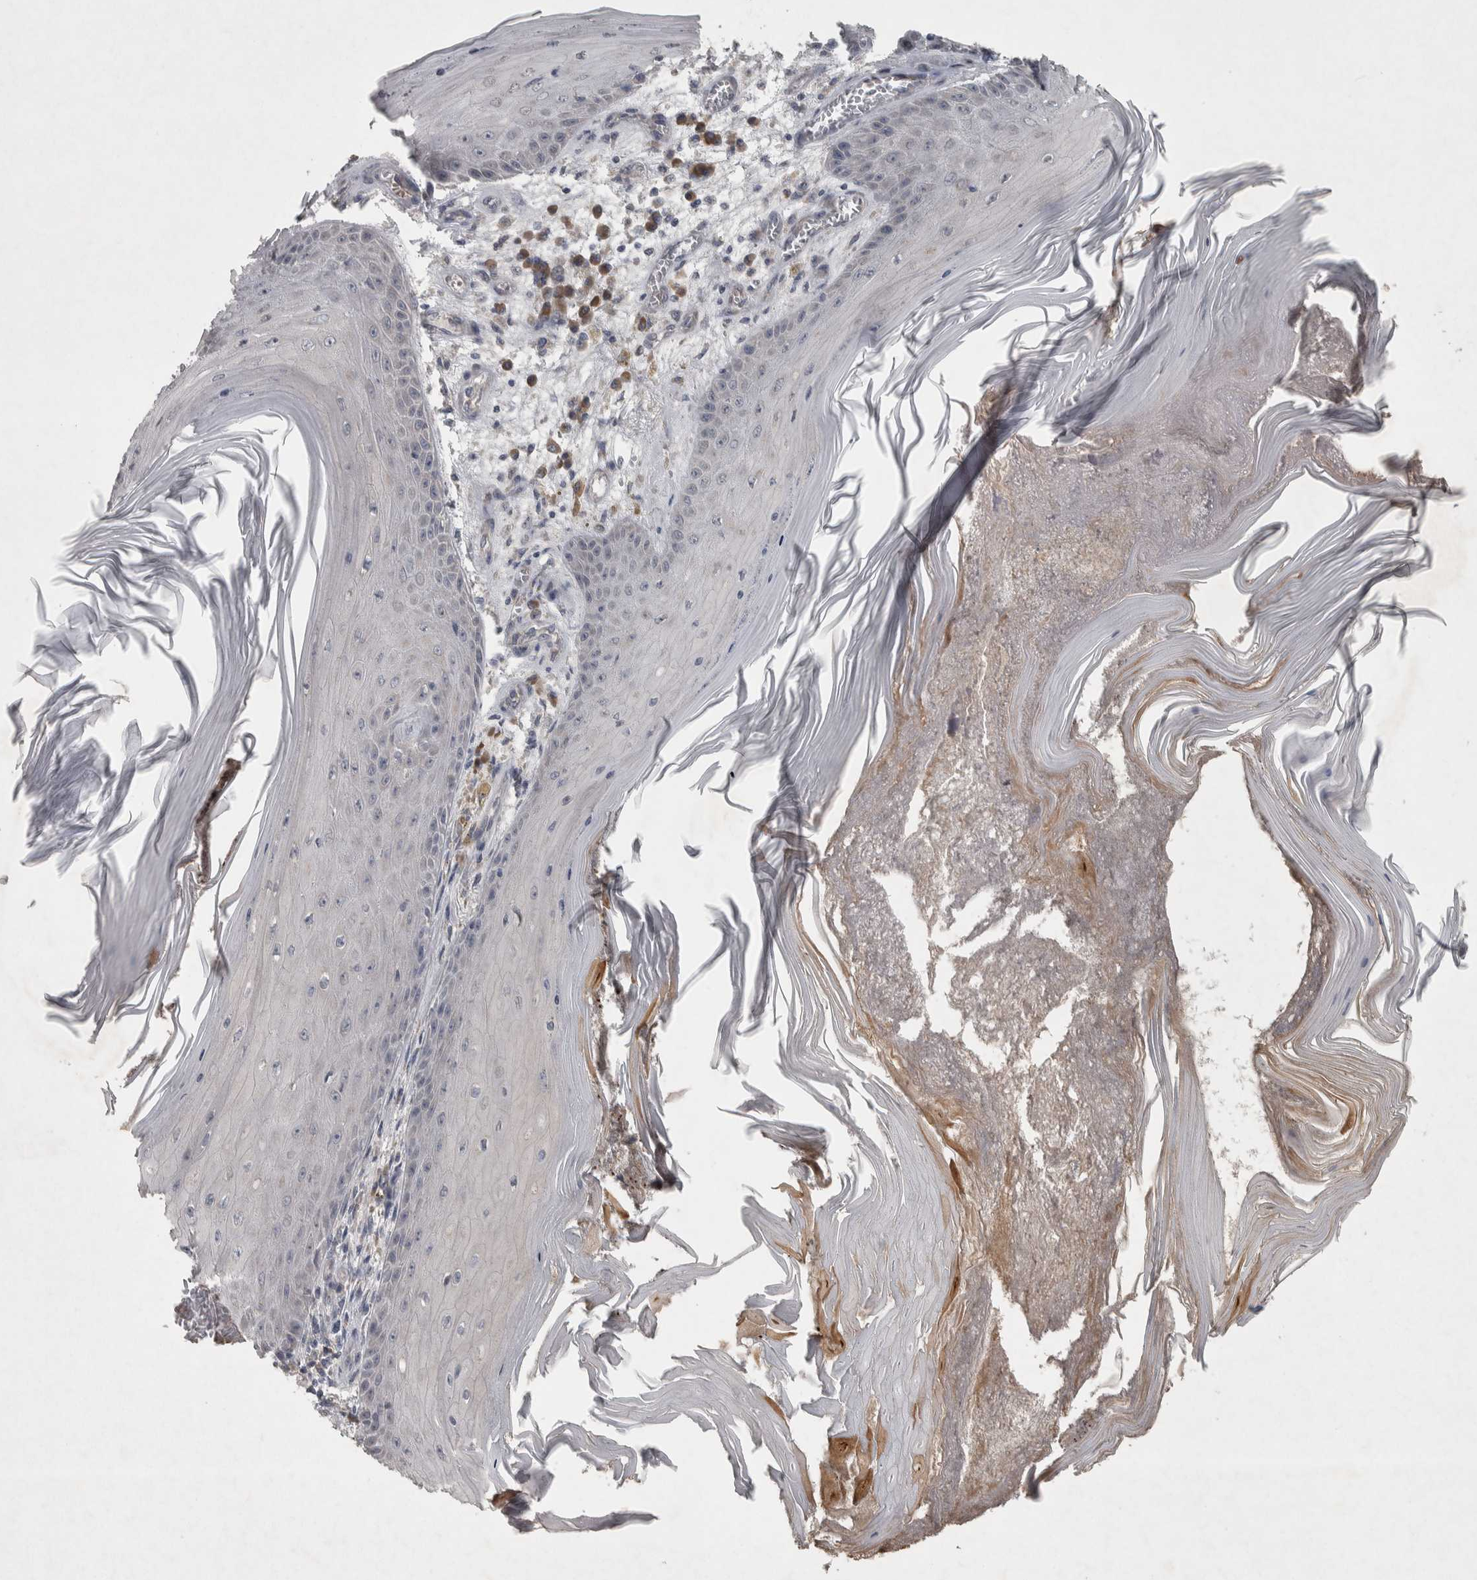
{"staining": {"intensity": "negative", "quantity": "none", "location": "none"}, "tissue": "skin cancer", "cell_type": "Tumor cells", "image_type": "cancer", "snomed": [{"axis": "morphology", "description": "Squamous cell carcinoma, NOS"}, {"axis": "topography", "description": "Skin"}], "caption": "High power microscopy histopathology image of an immunohistochemistry (IHC) histopathology image of skin cancer (squamous cell carcinoma), revealing no significant expression in tumor cells. (Stains: DAB immunohistochemistry with hematoxylin counter stain, Microscopy: brightfield microscopy at high magnification).", "gene": "SRP68", "patient": {"sex": "female", "age": 73}}